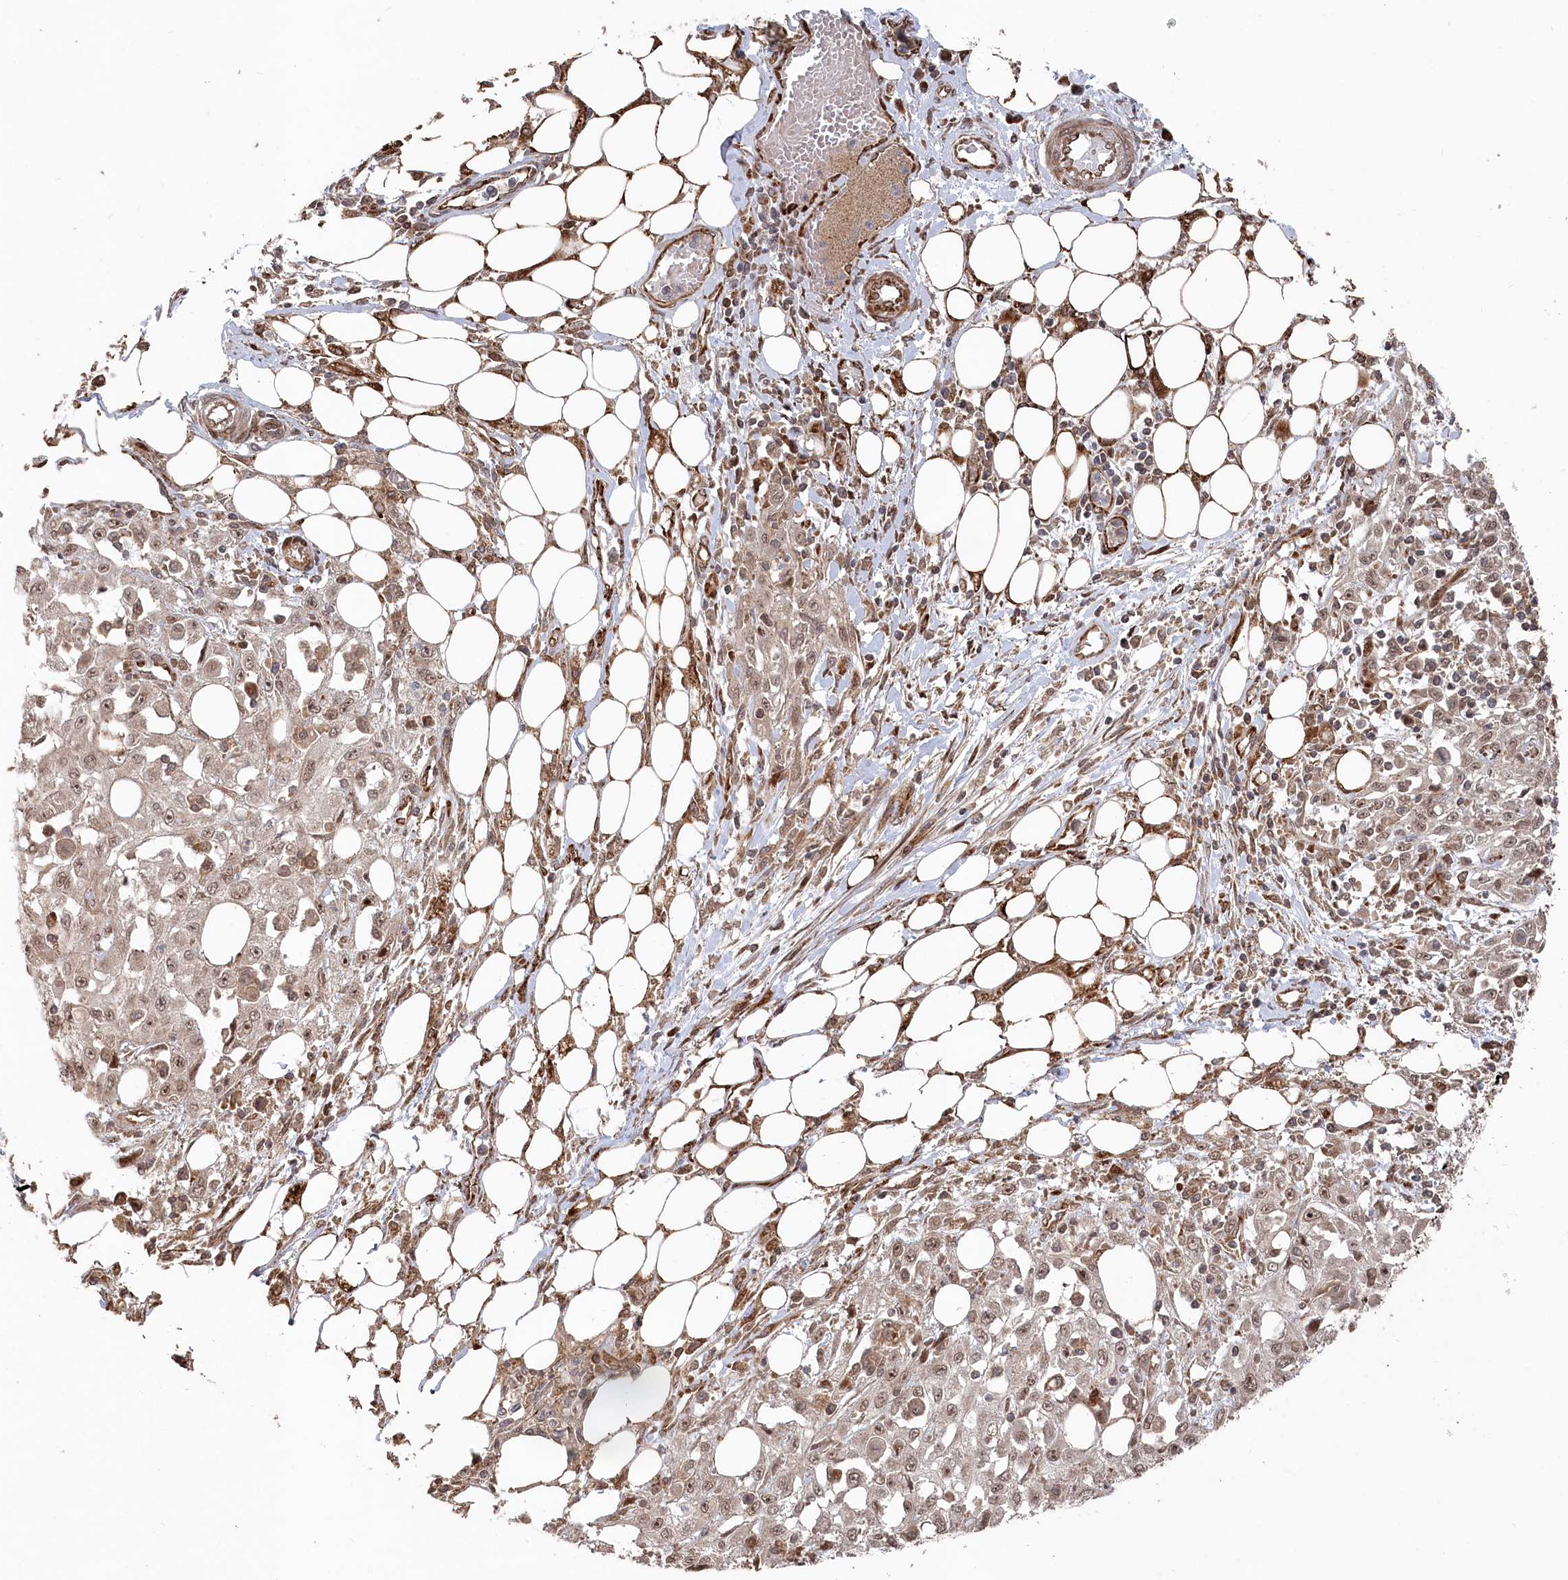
{"staining": {"intensity": "weak", "quantity": ">75%", "location": "nuclear"}, "tissue": "skin cancer", "cell_type": "Tumor cells", "image_type": "cancer", "snomed": [{"axis": "morphology", "description": "Squamous cell carcinoma, NOS"}, {"axis": "morphology", "description": "Squamous cell carcinoma, metastatic, NOS"}, {"axis": "topography", "description": "Skin"}, {"axis": "topography", "description": "Lymph node"}], "caption": "DAB immunohistochemical staining of human skin cancer (squamous cell carcinoma) reveals weak nuclear protein expression in about >75% of tumor cells.", "gene": "POLR3A", "patient": {"sex": "male", "age": 75}}